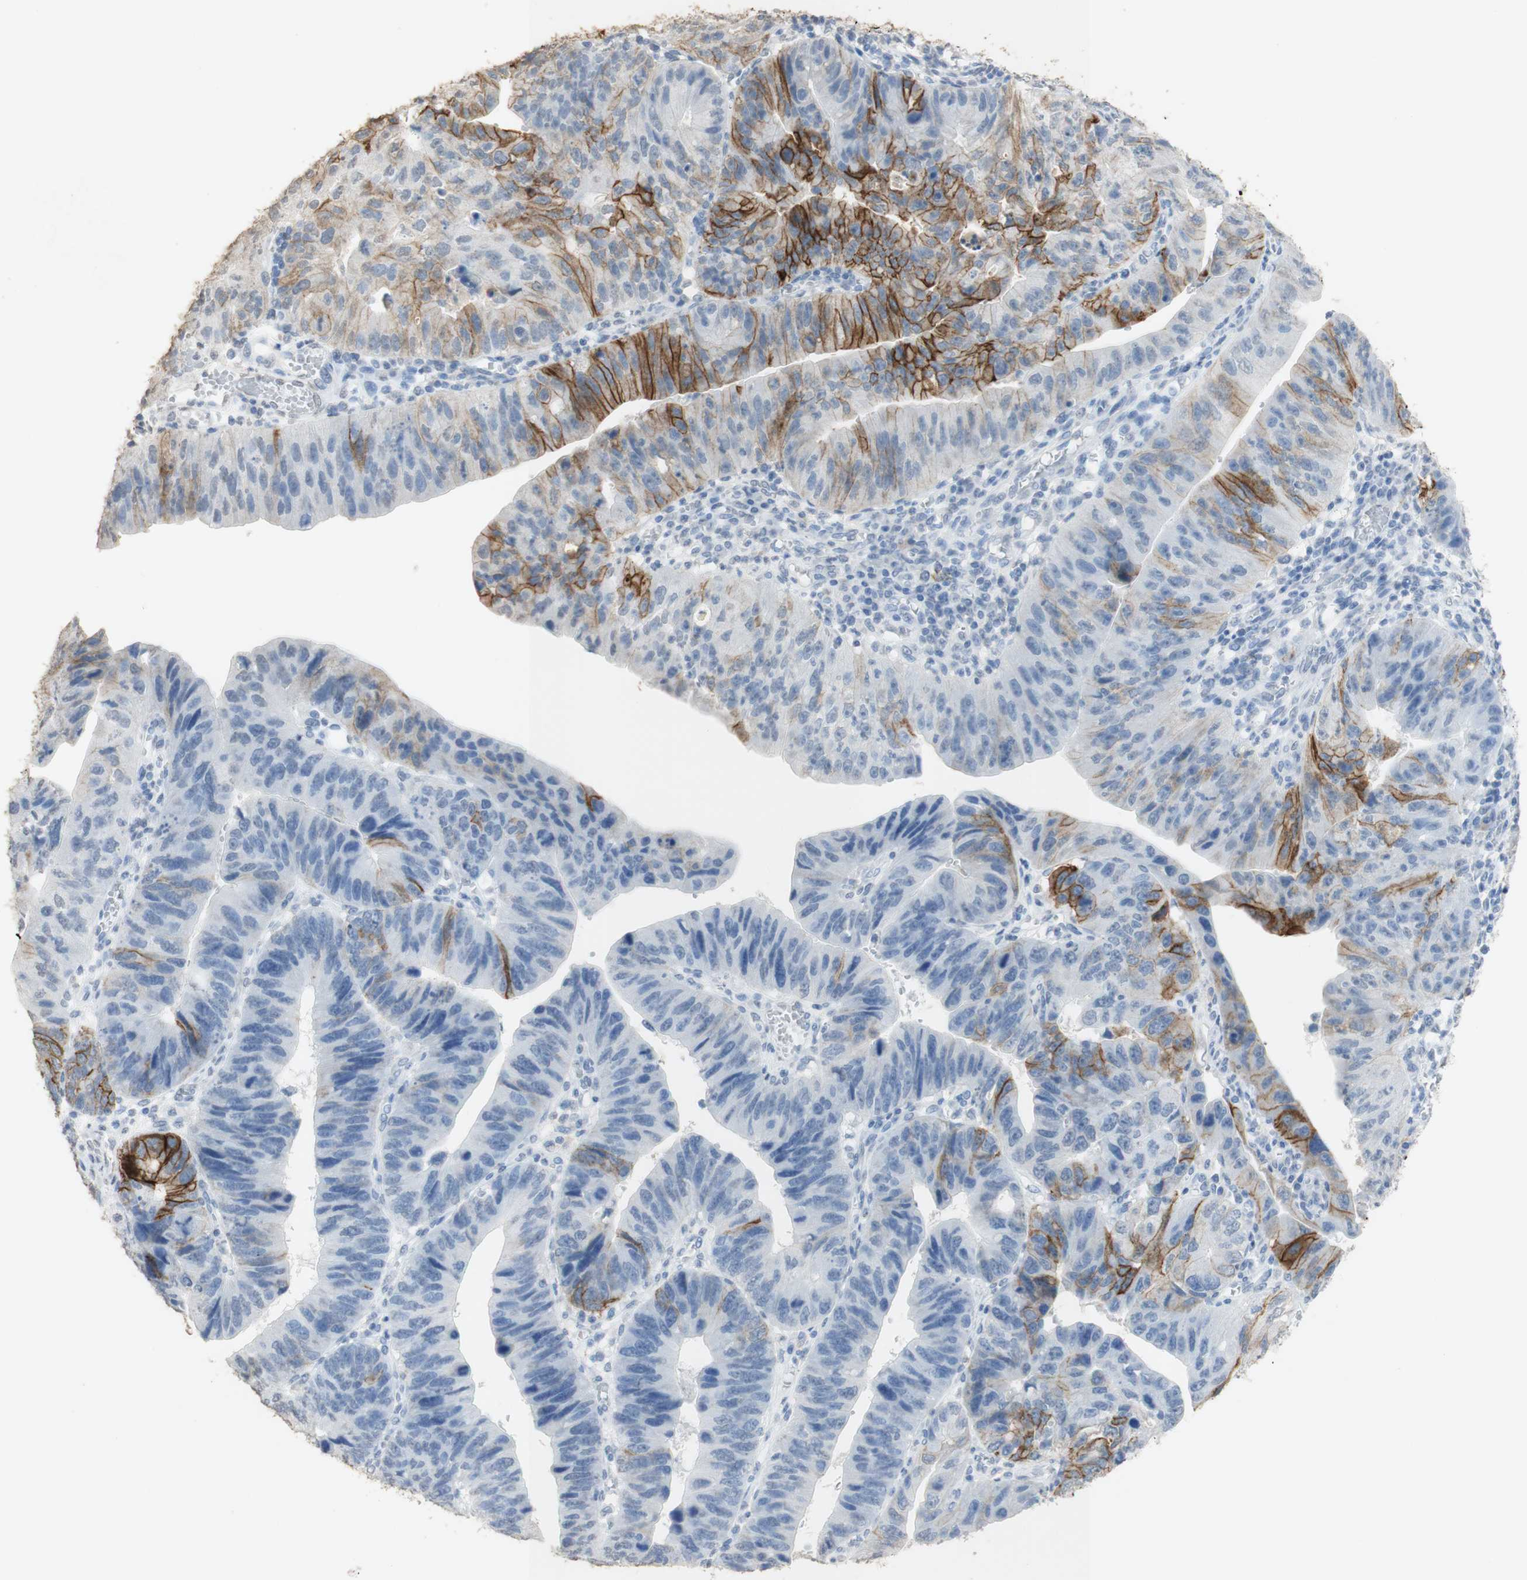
{"staining": {"intensity": "moderate", "quantity": "<25%", "location": "cytoplasmic/membranous"}, "tissue": "stomach cancer", "cell_type": "Tumor cells", "image_type": "cancer", "snomed": [{"axis": "morphology", "description": "Adenocarcinoma, NOS"}, {"axis": "topography", "description": "Stomach"}], "caption": "A low amount of moderate cytoplasmic/membranous expression is present in approximately <25% of tumor cells in stomach adenocarcinoma tissue. (Stains: DAB (3,3'-diaminobenzidine) in brown, nuclei in blue, Microscopy: brightfield microscopy at high magnification).", "gene": "L1CAM", "patient": {"sex": "male", "age": 59}}